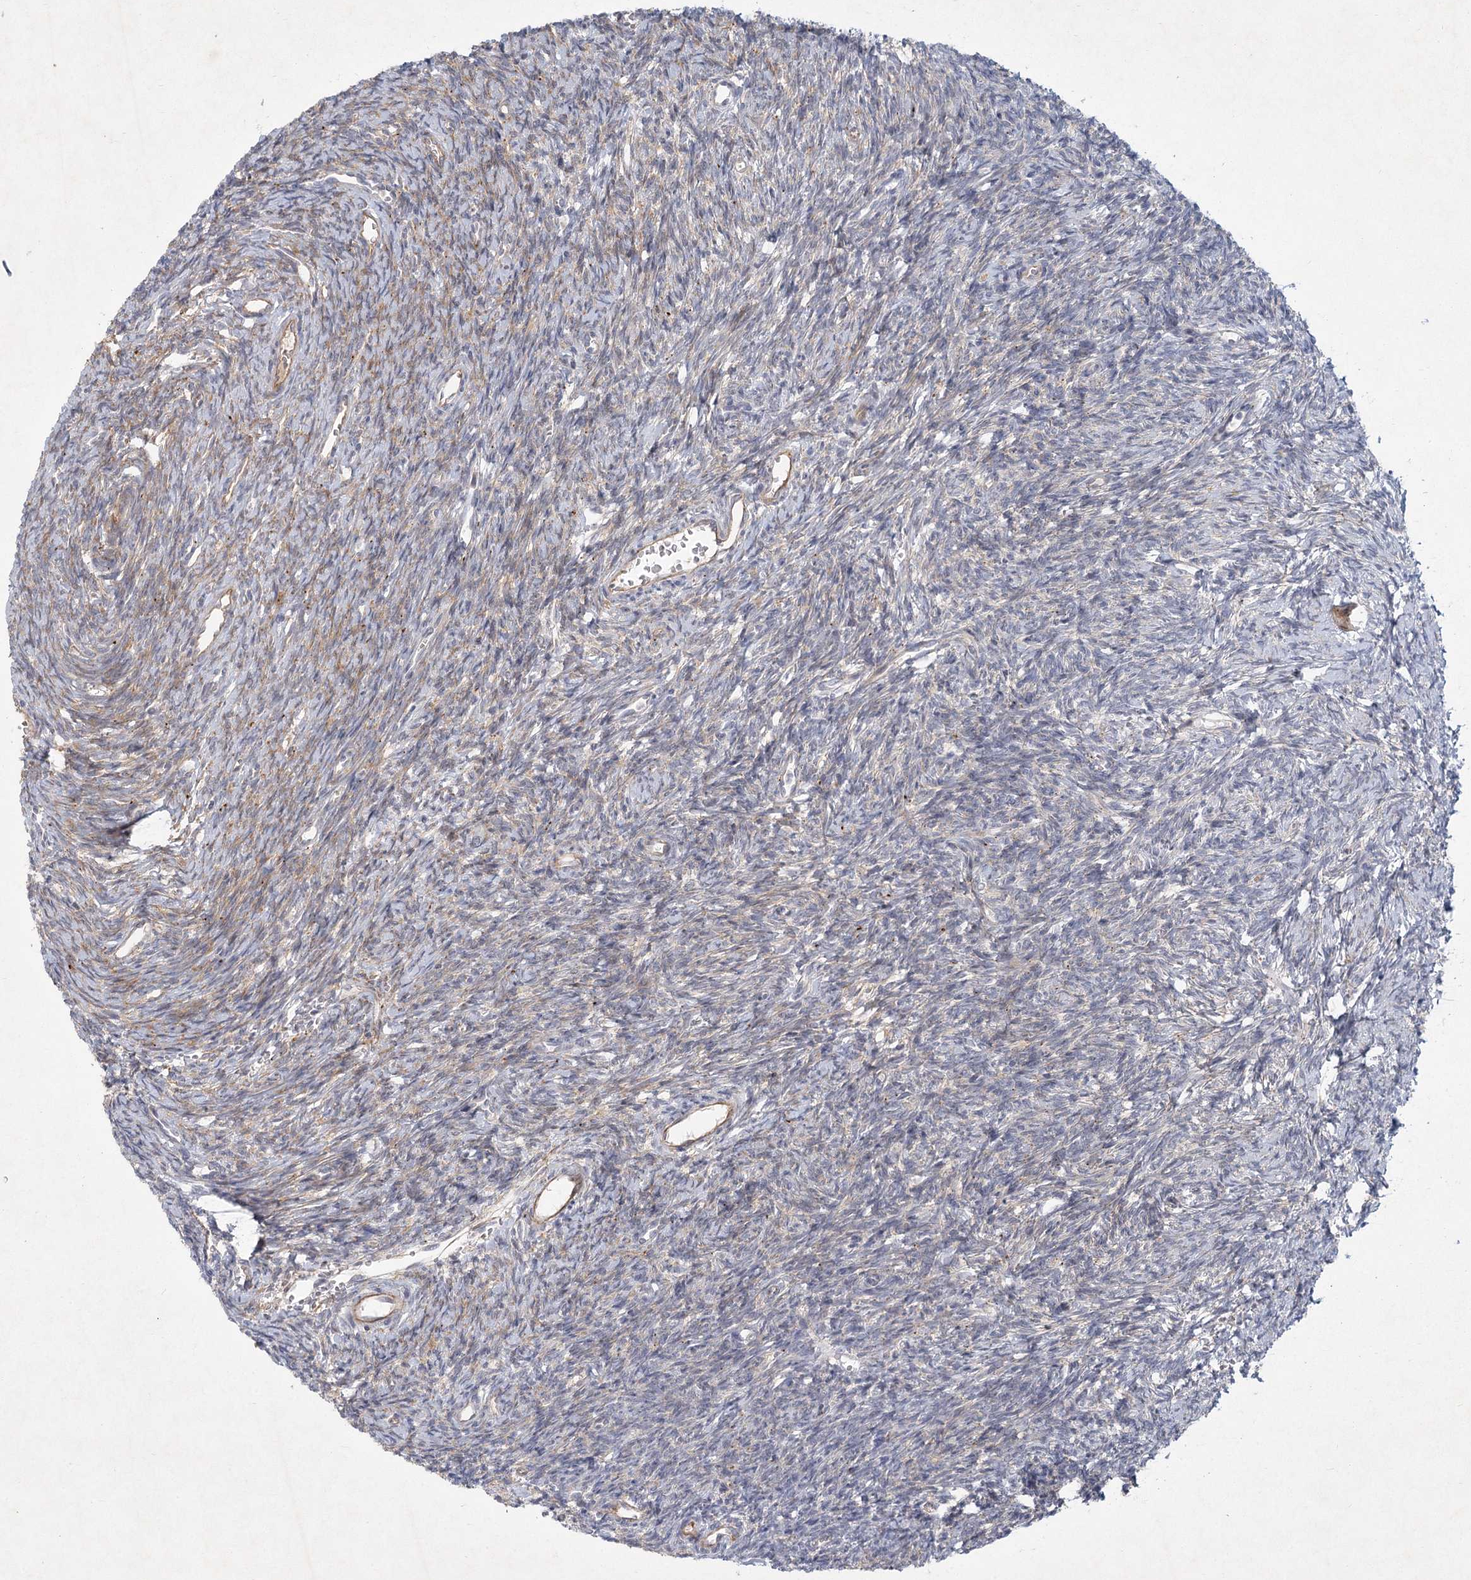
{"staining": {"intensity": "moderate", "quantity": ">75%", "location": "cytoplasmic/membranous"}, "tissue": "ovary", "cell_type": "Follicle cells", "image_type": "normal", "snomed": [{"axis": "morphology", "description": "Normal tissue, NOS"}, {"axis": "topography", "description": "Ovary"}], "caption": "High-power microscopy captured an immunohistochemistry image of benign ovary, revealing moderate cytoplasmic/membranous positivity in approximately >75% of follicle cells. The staining was performed using DAB (3,3'-diaminobenzidine), with brown indicating positive protein expression. Nuclei are stained blue with hematoxylin.", "gene": "FAM110C", "patient": {"sex": "female", "age": 39}}